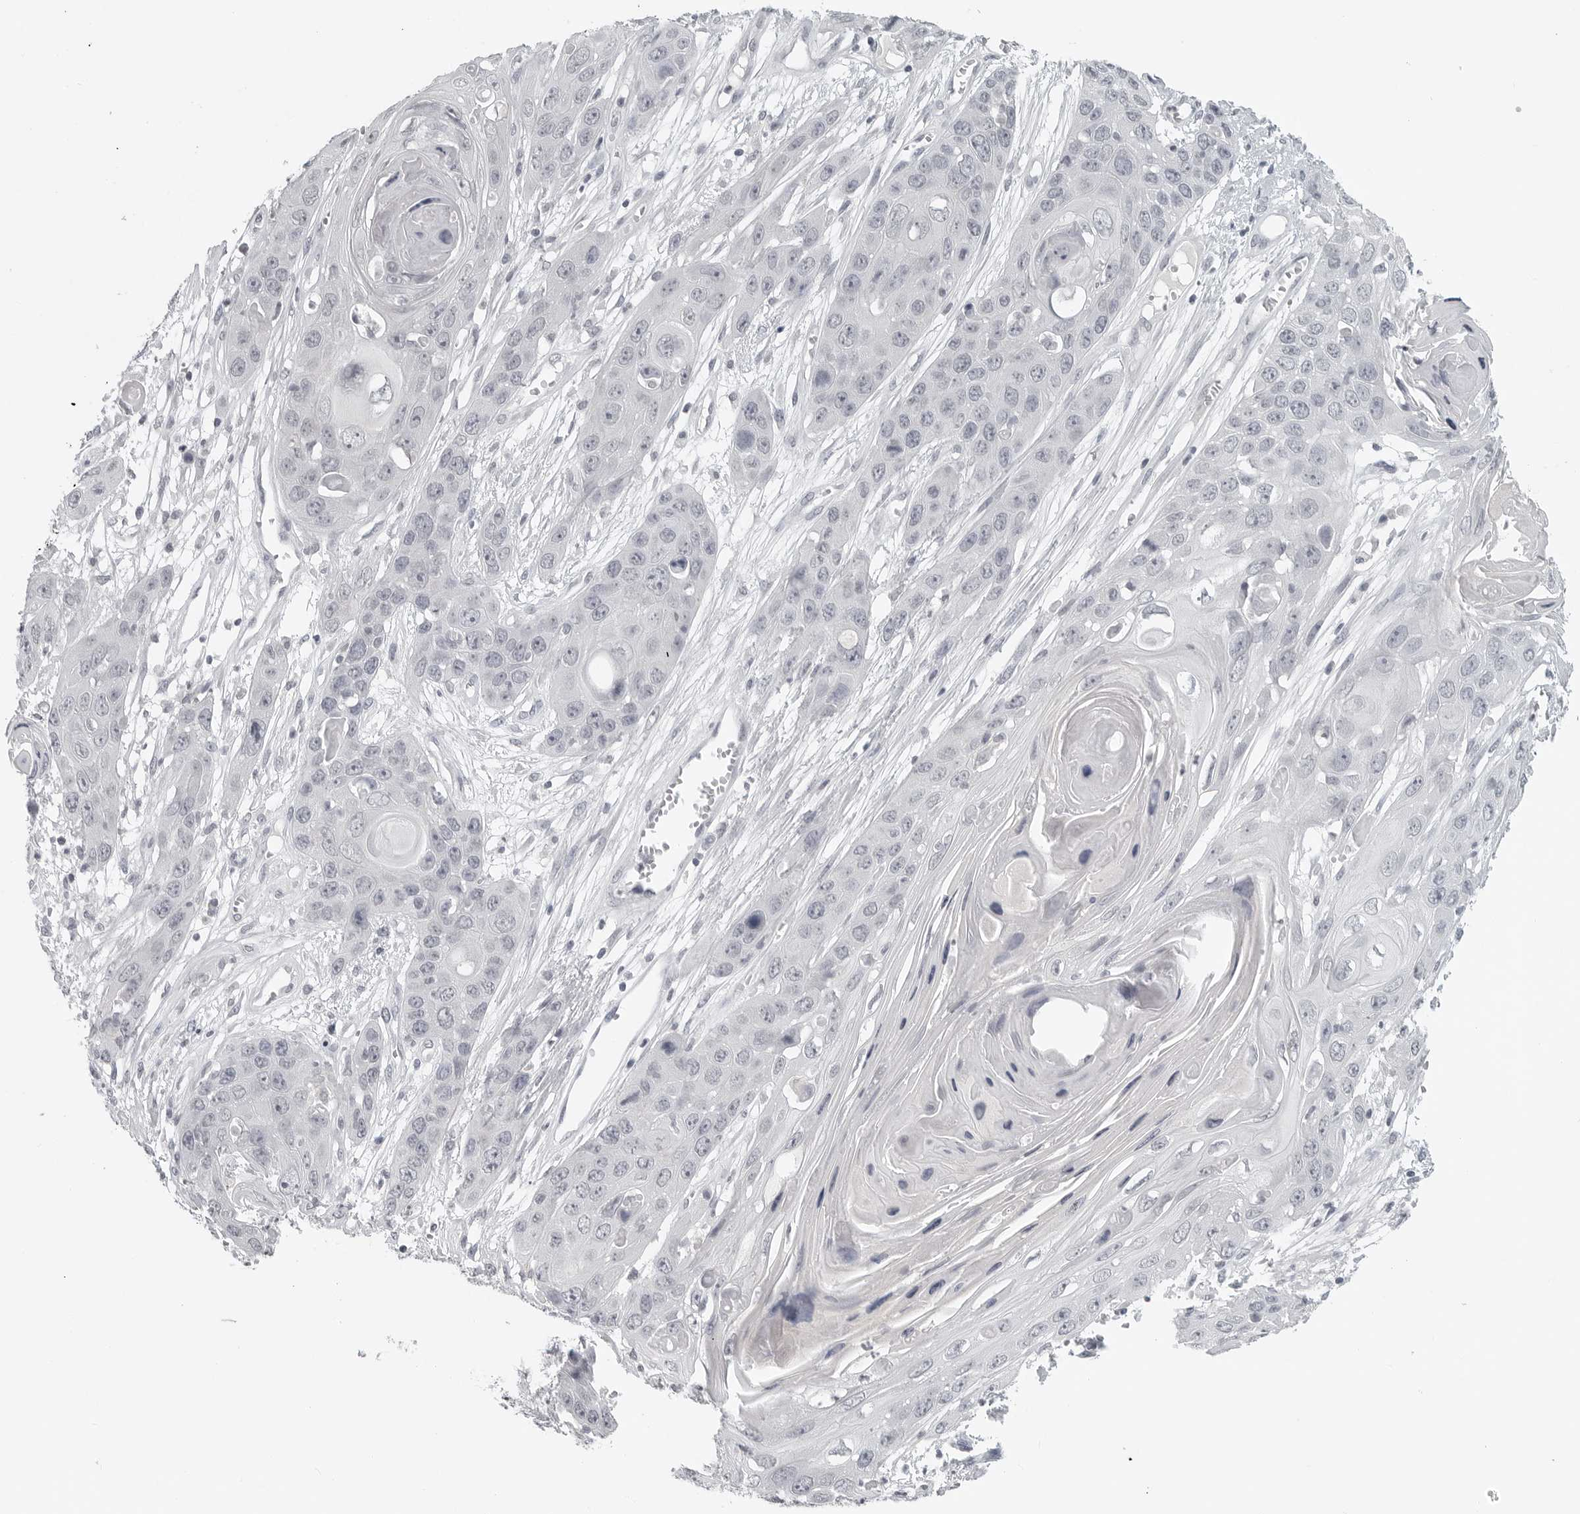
{"staining": {"intensity": "weak", "quantity": "<25%", "location": "nuclear"}, "tissue": "skin cancer", "cell_type": "Tumor cells", "image_type": "cancer", "snomed": [{"axis": "morphology", "description": "Squamous cell carcinoma, NOS"}, {"axis": "topography", "description": "Skin"}], "caption": "There is no significant positivity in tumor cells of squamous cell carcinoma (skin).", "gene": "BPIFA1", "patient": {"sex": "male", "age": 55}}